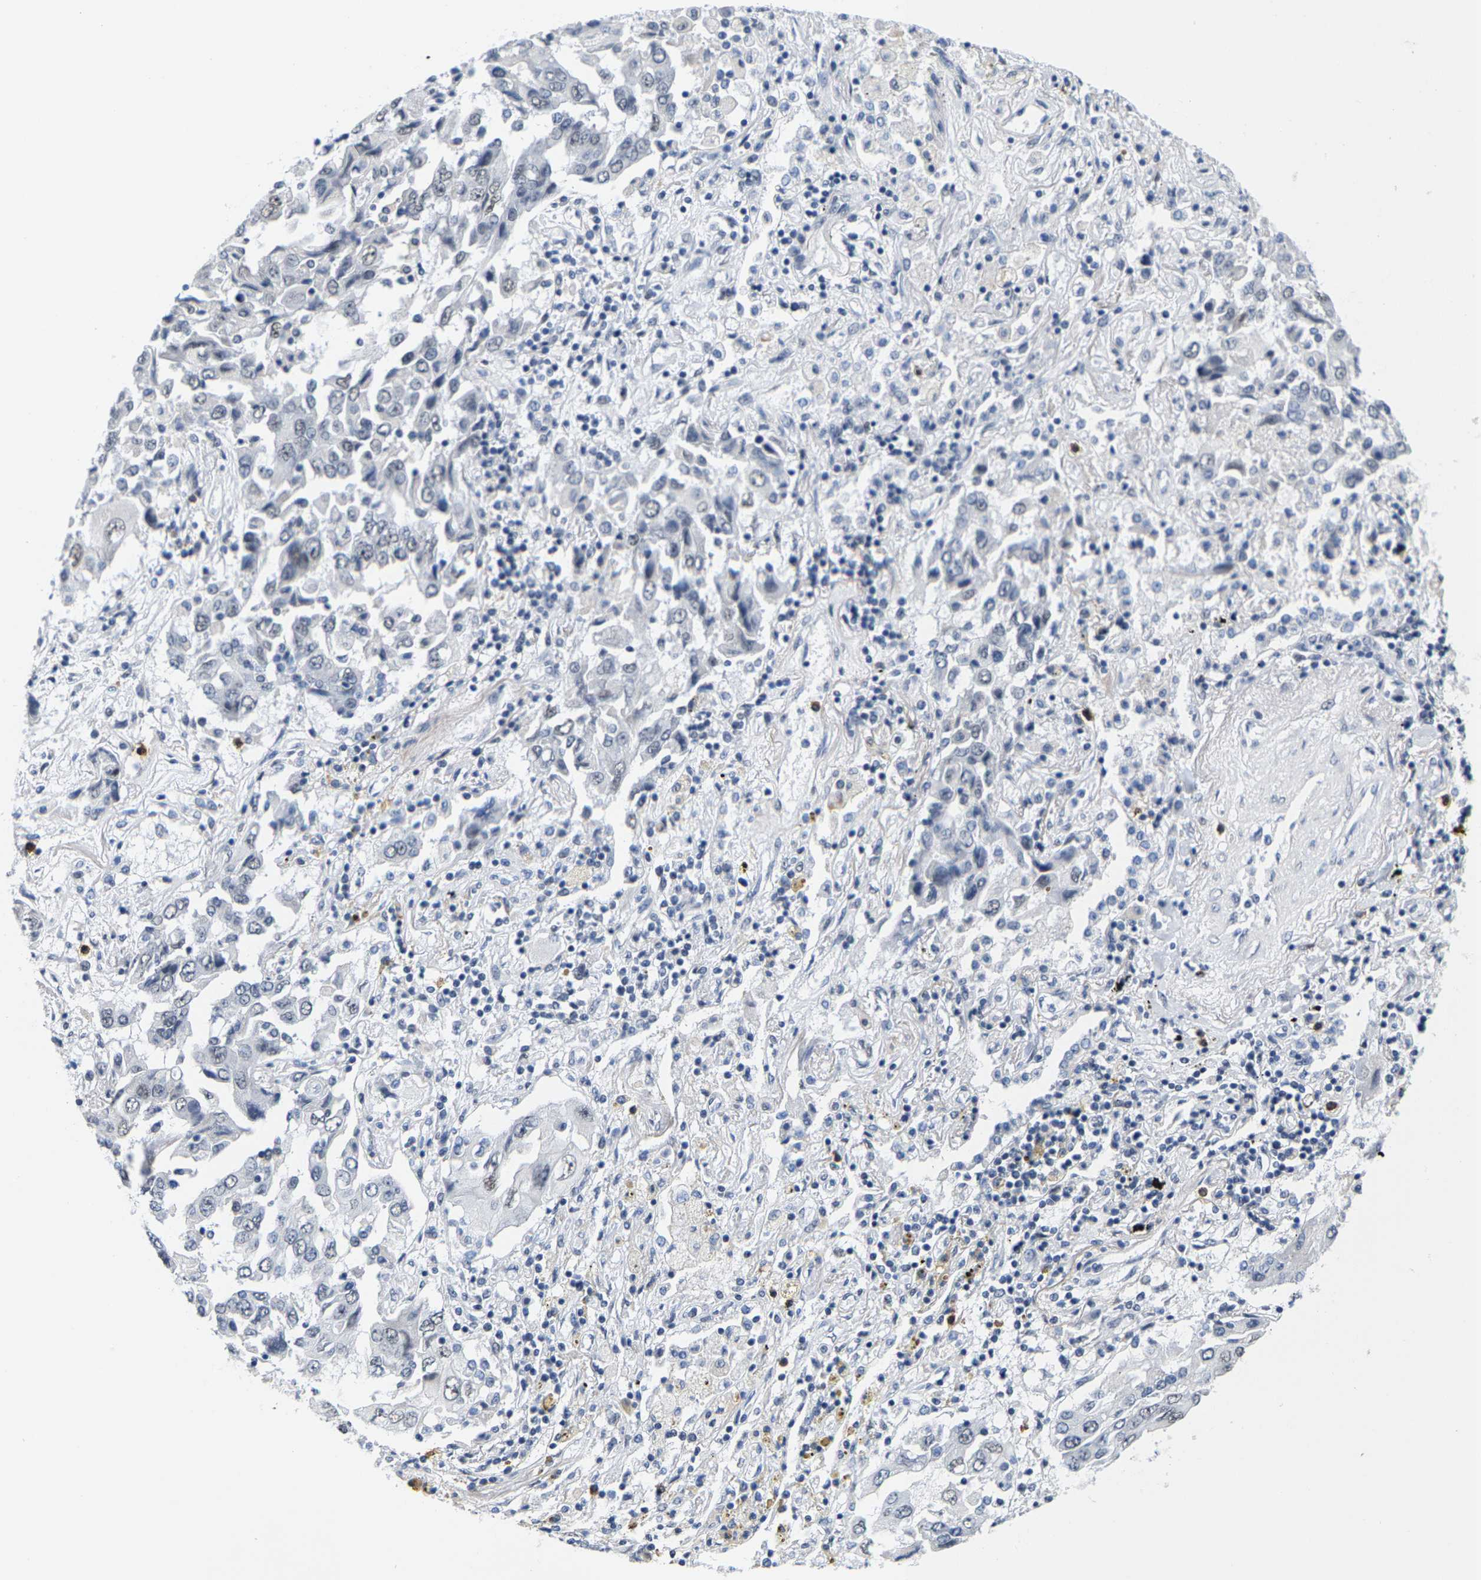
{"staining": {"intensity": "negative", "quantity": "none", "location": "none"}, "tissue": "lung cancer", "cell_type": "Tumor cells", "image_type": "cancer", "snomed": [{"axis": "morphology", "description": "Adenocarcinoma, NOS"}, {"axis": "topography", "description": "Lung"}], "caption": "Tumor cells are negative for brown protein staining in lung adenocarcinoma.", "gene": "SETD1B", "patient": {"sex": "female", "age": 65}}